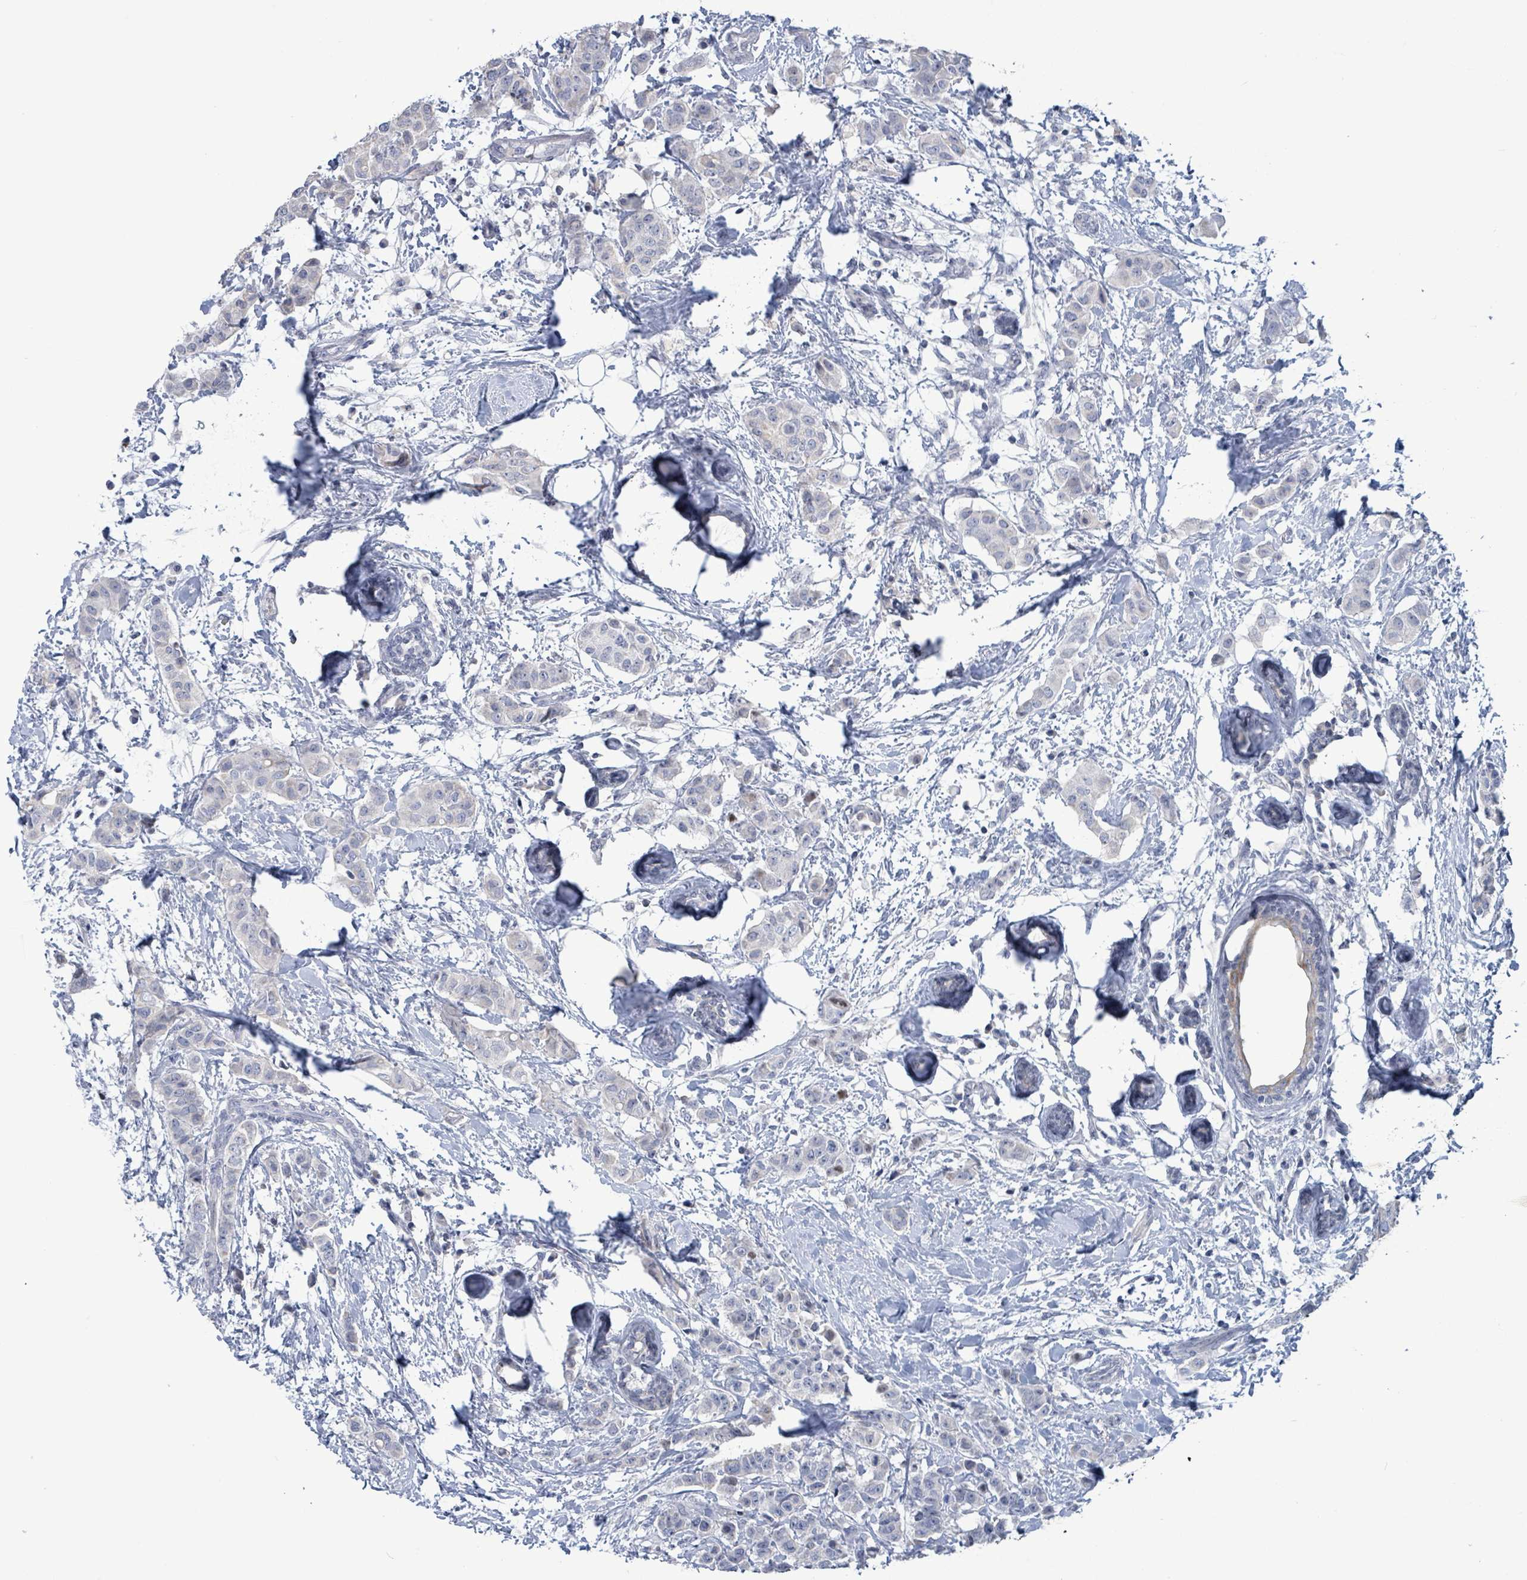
{"staining": {"intensity": "negative", "quantity": "none", "location": "none"}, "tissue": "breast cancer", "cell_type": "Tumor cells", "image_type": "cancer", "snomed": [{"axis": "morphology", "description": "Duct carcinoma"}, {"axis": "topography", "description": "Breast"}], "caption": "High magnification brightfield microscopy of breast cancer stained with DAB (brown) and counterstained with hematoxylin (blue): tumor cells show no significant expression.", "gene": "NTN3", "patient": {"sex": "female", "age": 40}}